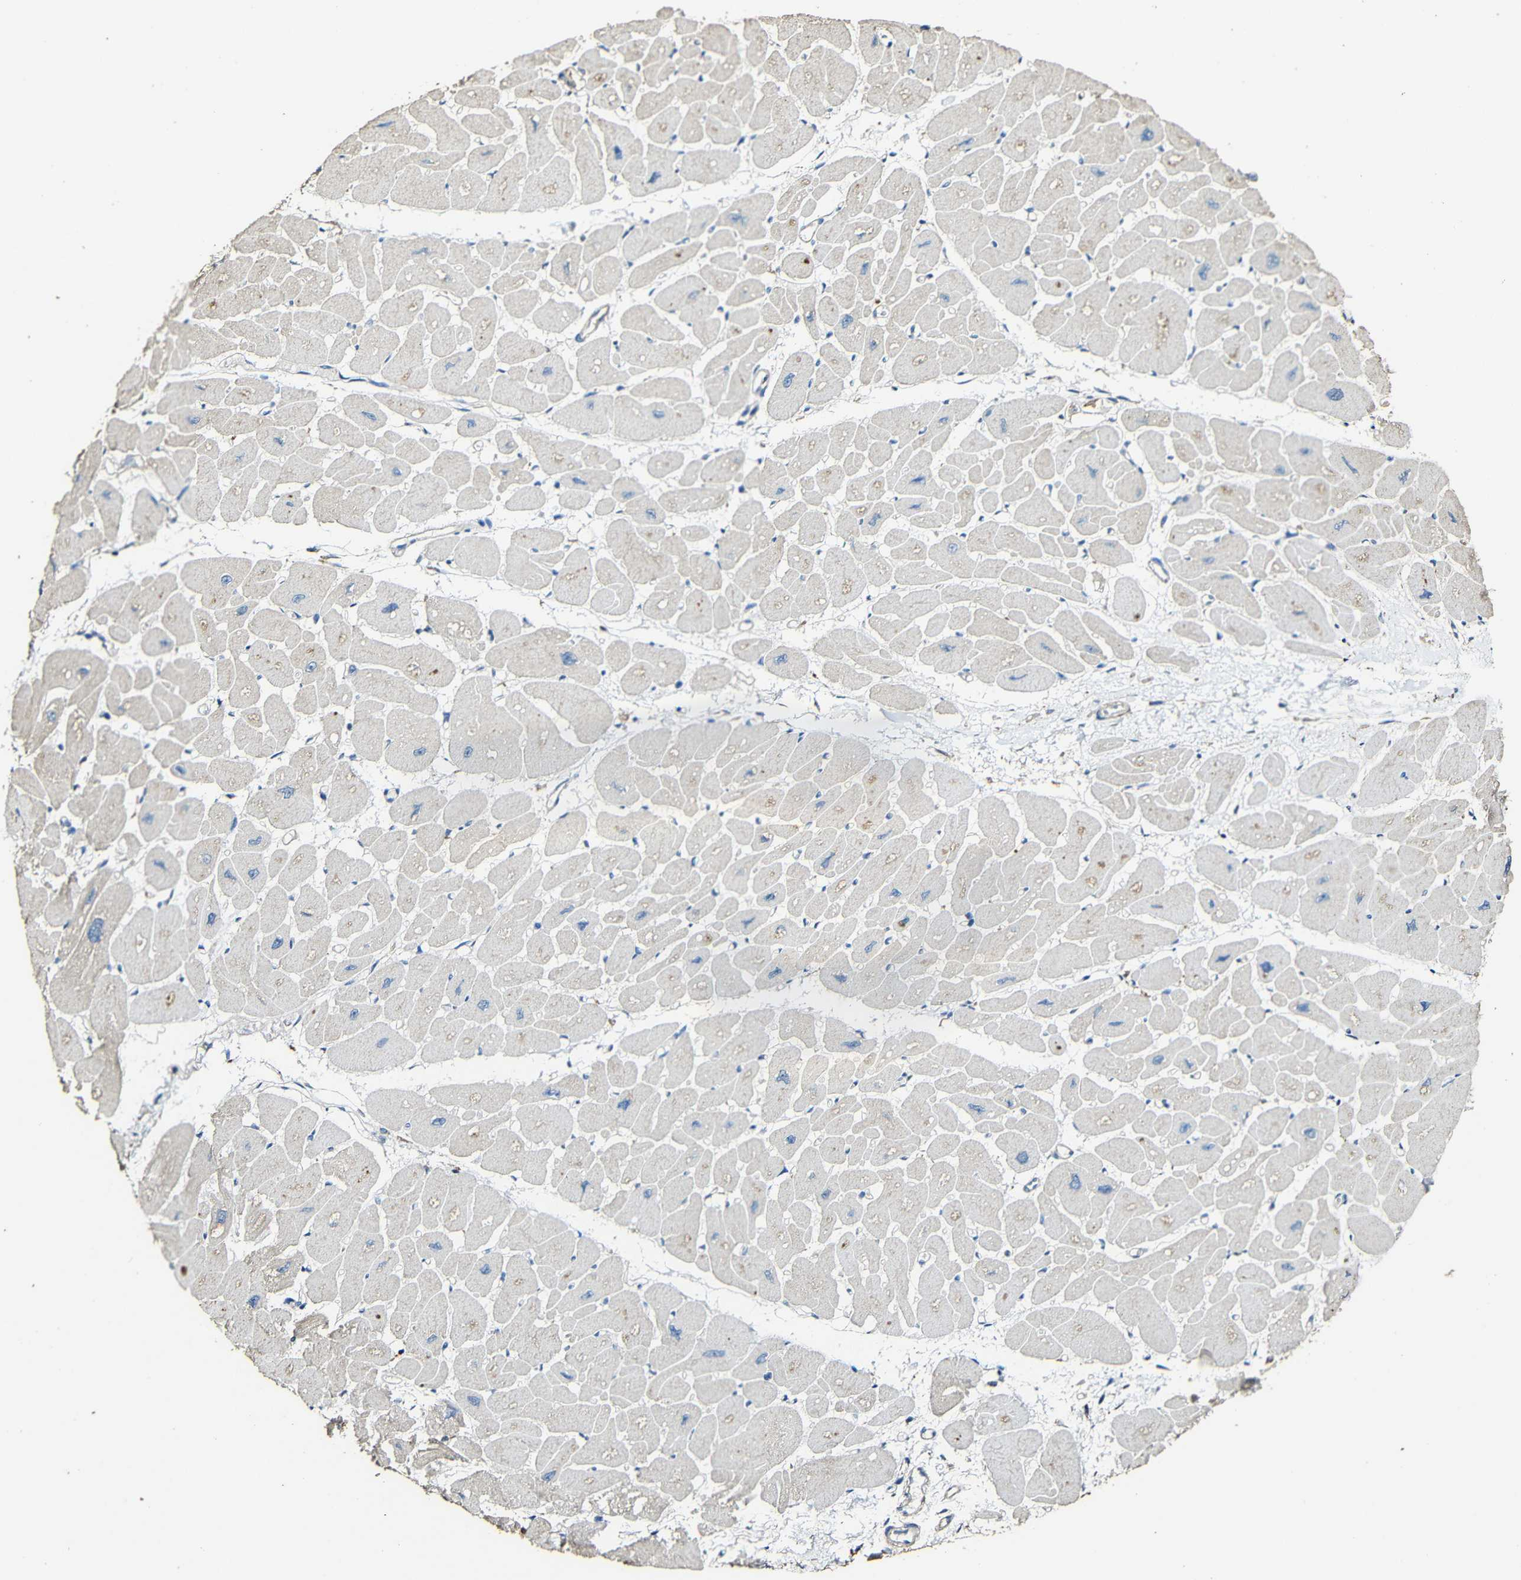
{"staining": {"intensity": "weak", "quantity": "25%-75%", "location": "cytoplasmic/membranous"}, "tissue": "heart muscle", "cell_type": "Cardiomyocytes", "image_type": "normal", "snomed": [{"axis": "morphology", "description": "Normal tissue, NOS"}, {"axis": "topography", "description": "Heart"}], "caption": "This image reveals unremarkable heart muscle stained with IHC to label a protein in brown. The cytoplasmic/membranous of cardiomyocytes show weak positivity for the protein. Nuclei are counter-stained blue.", "gene": "CASP8", "patient": {"sex": "female", "age": 54}}